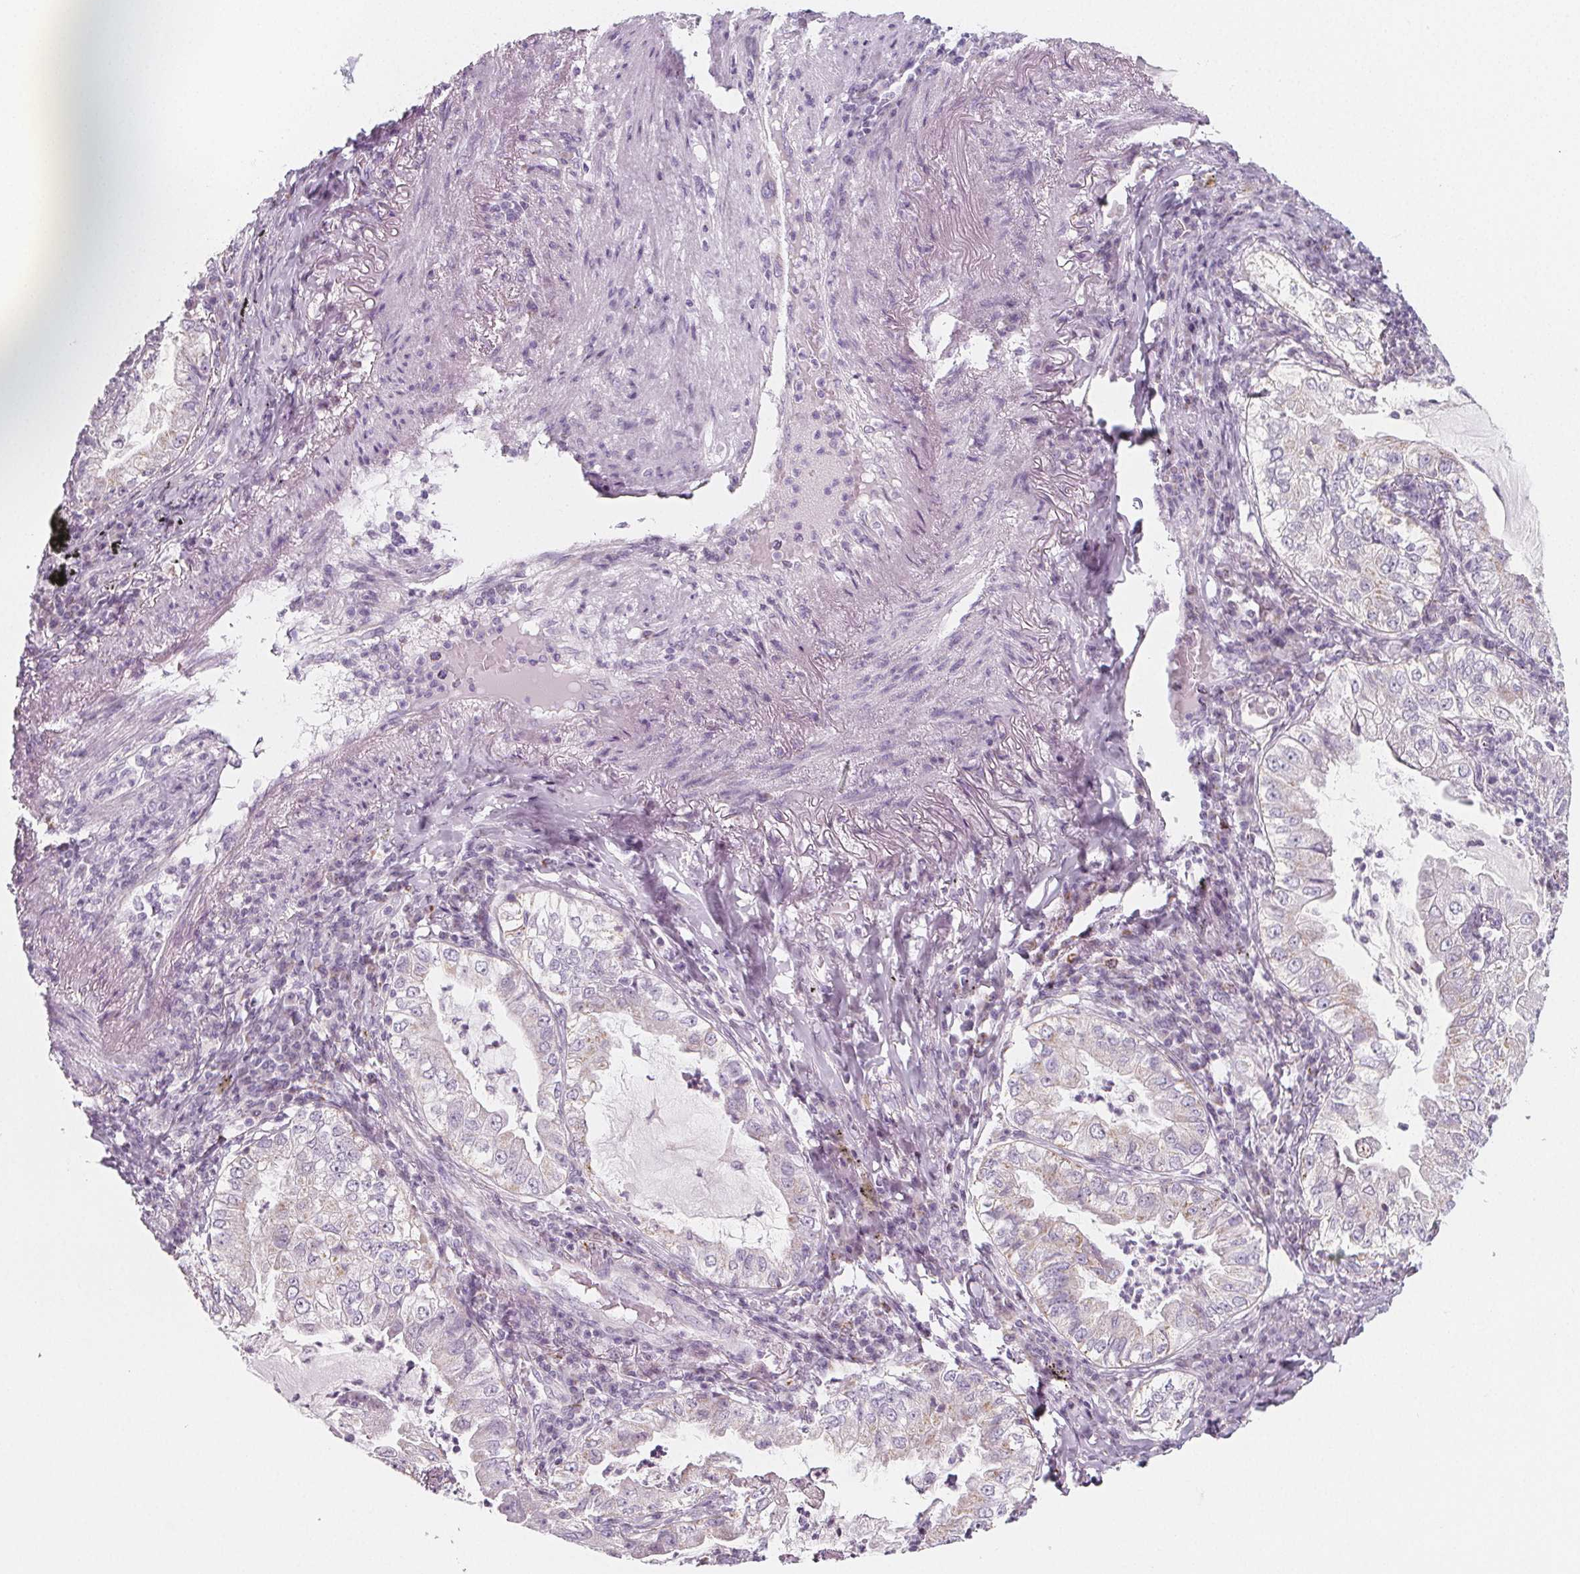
{"staining": {"intensity": "negative", "quantity": "none", "location": "none"}, "tissue": "lung cancer", "cell_type": "Tumor cells", "image_type": "cancer", "snomed": [{"axis": "morphology", "description": "Adenocarcinoma, NOS"}, {"axis": "topography", "description": "Lung"}], "caption": "Image shows no significant protein positivity in tumor cells of lung adenocarcinoma.", "gene": "IL17C", "patient": {"sex": "female", "age": 73}}